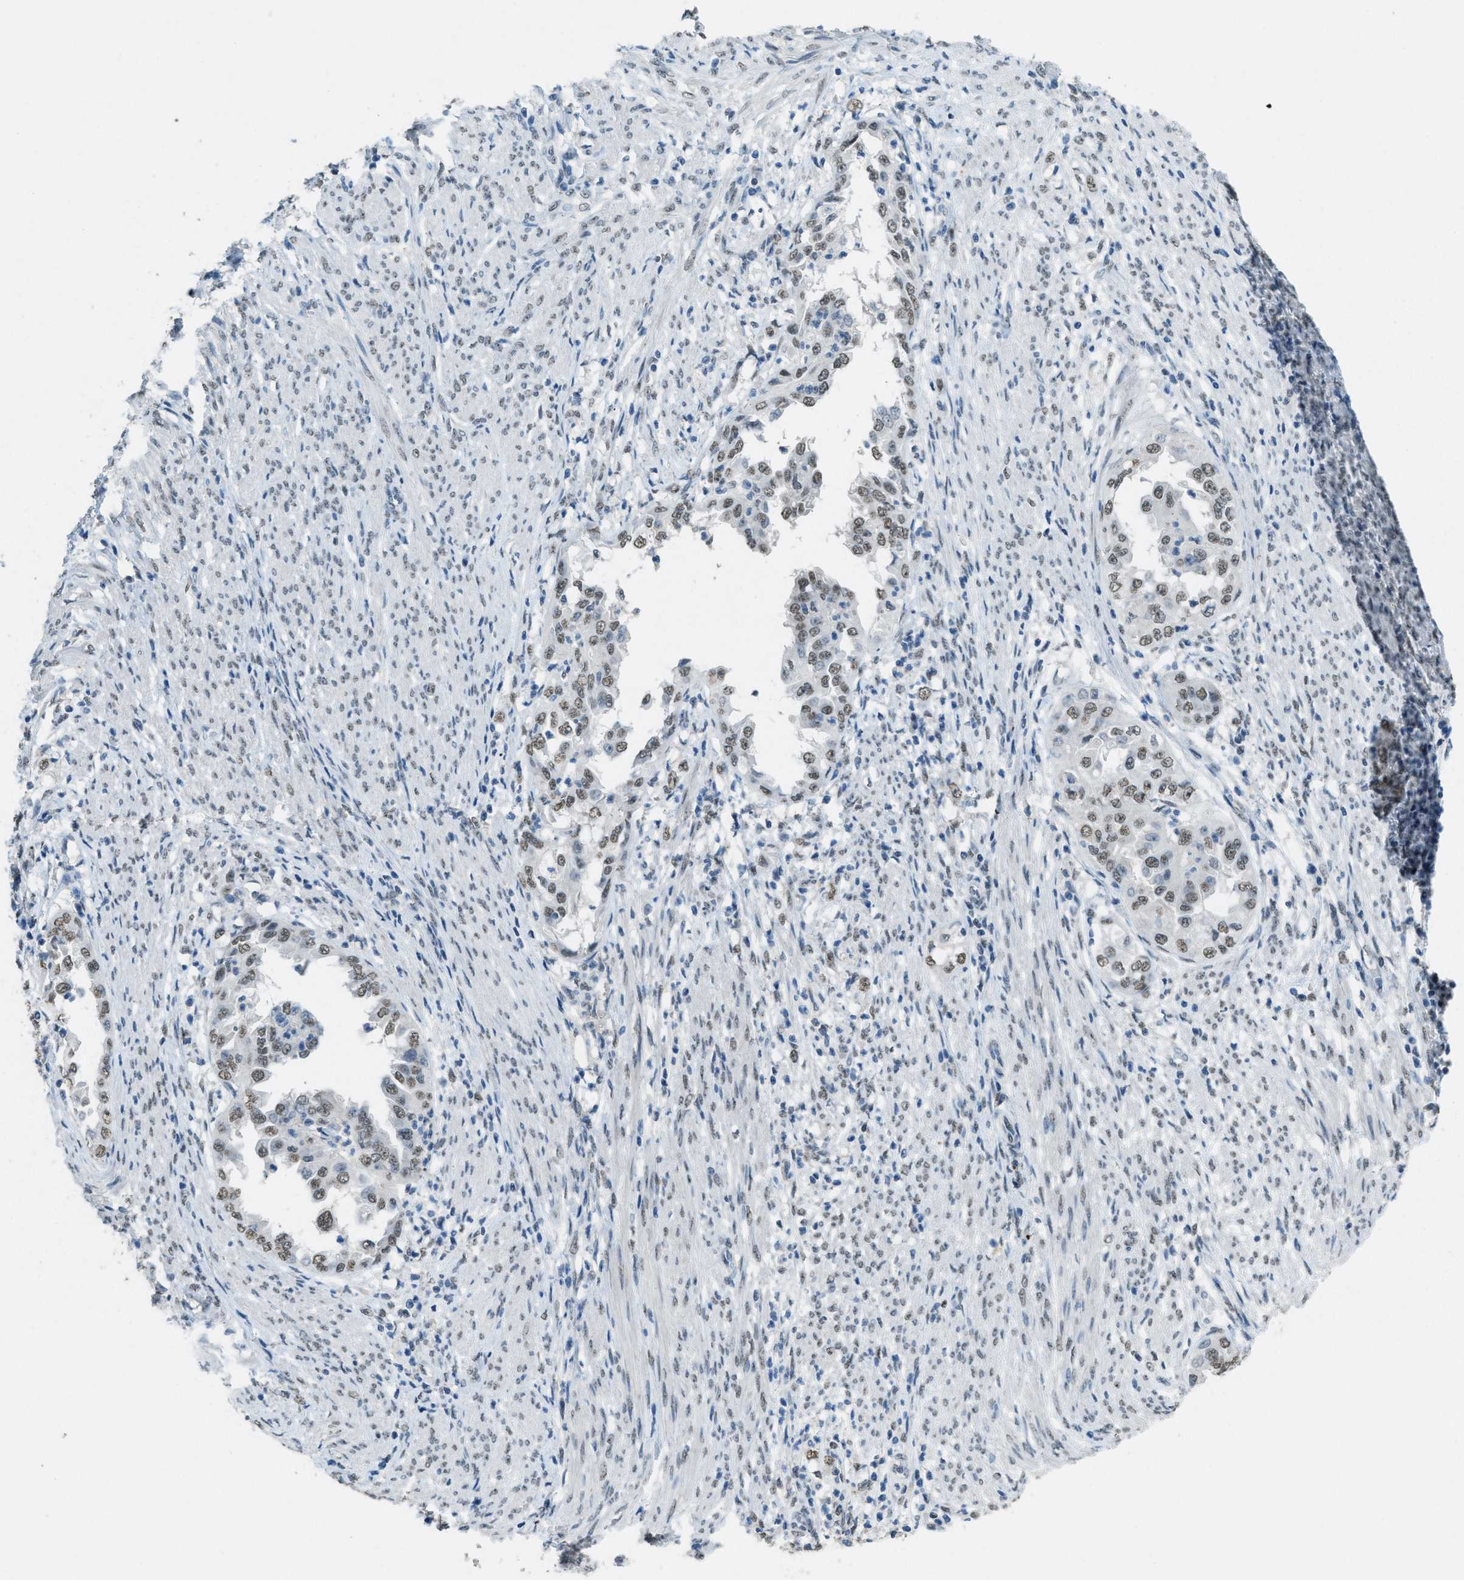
{"staining": {"intensity": "moderate", "quantity": ">75%", "location": "nuclear"}, "tissue": "endometrial cancer", "cell_type": "Tumor cells", "image_type": "cancer", "snomed": [{"axis": "morphology", "description": "Adenocarcinoma, NOS"}, {"axis": "topography", "description": "Endometrium"}], "caption": "Protein analysis of endometrial cancer tissue demonstrates moderate nuclear positivity in about >75% of tumor cells.", "gene": "TTC13", "patient": {"sex": "female", "age": 85}}